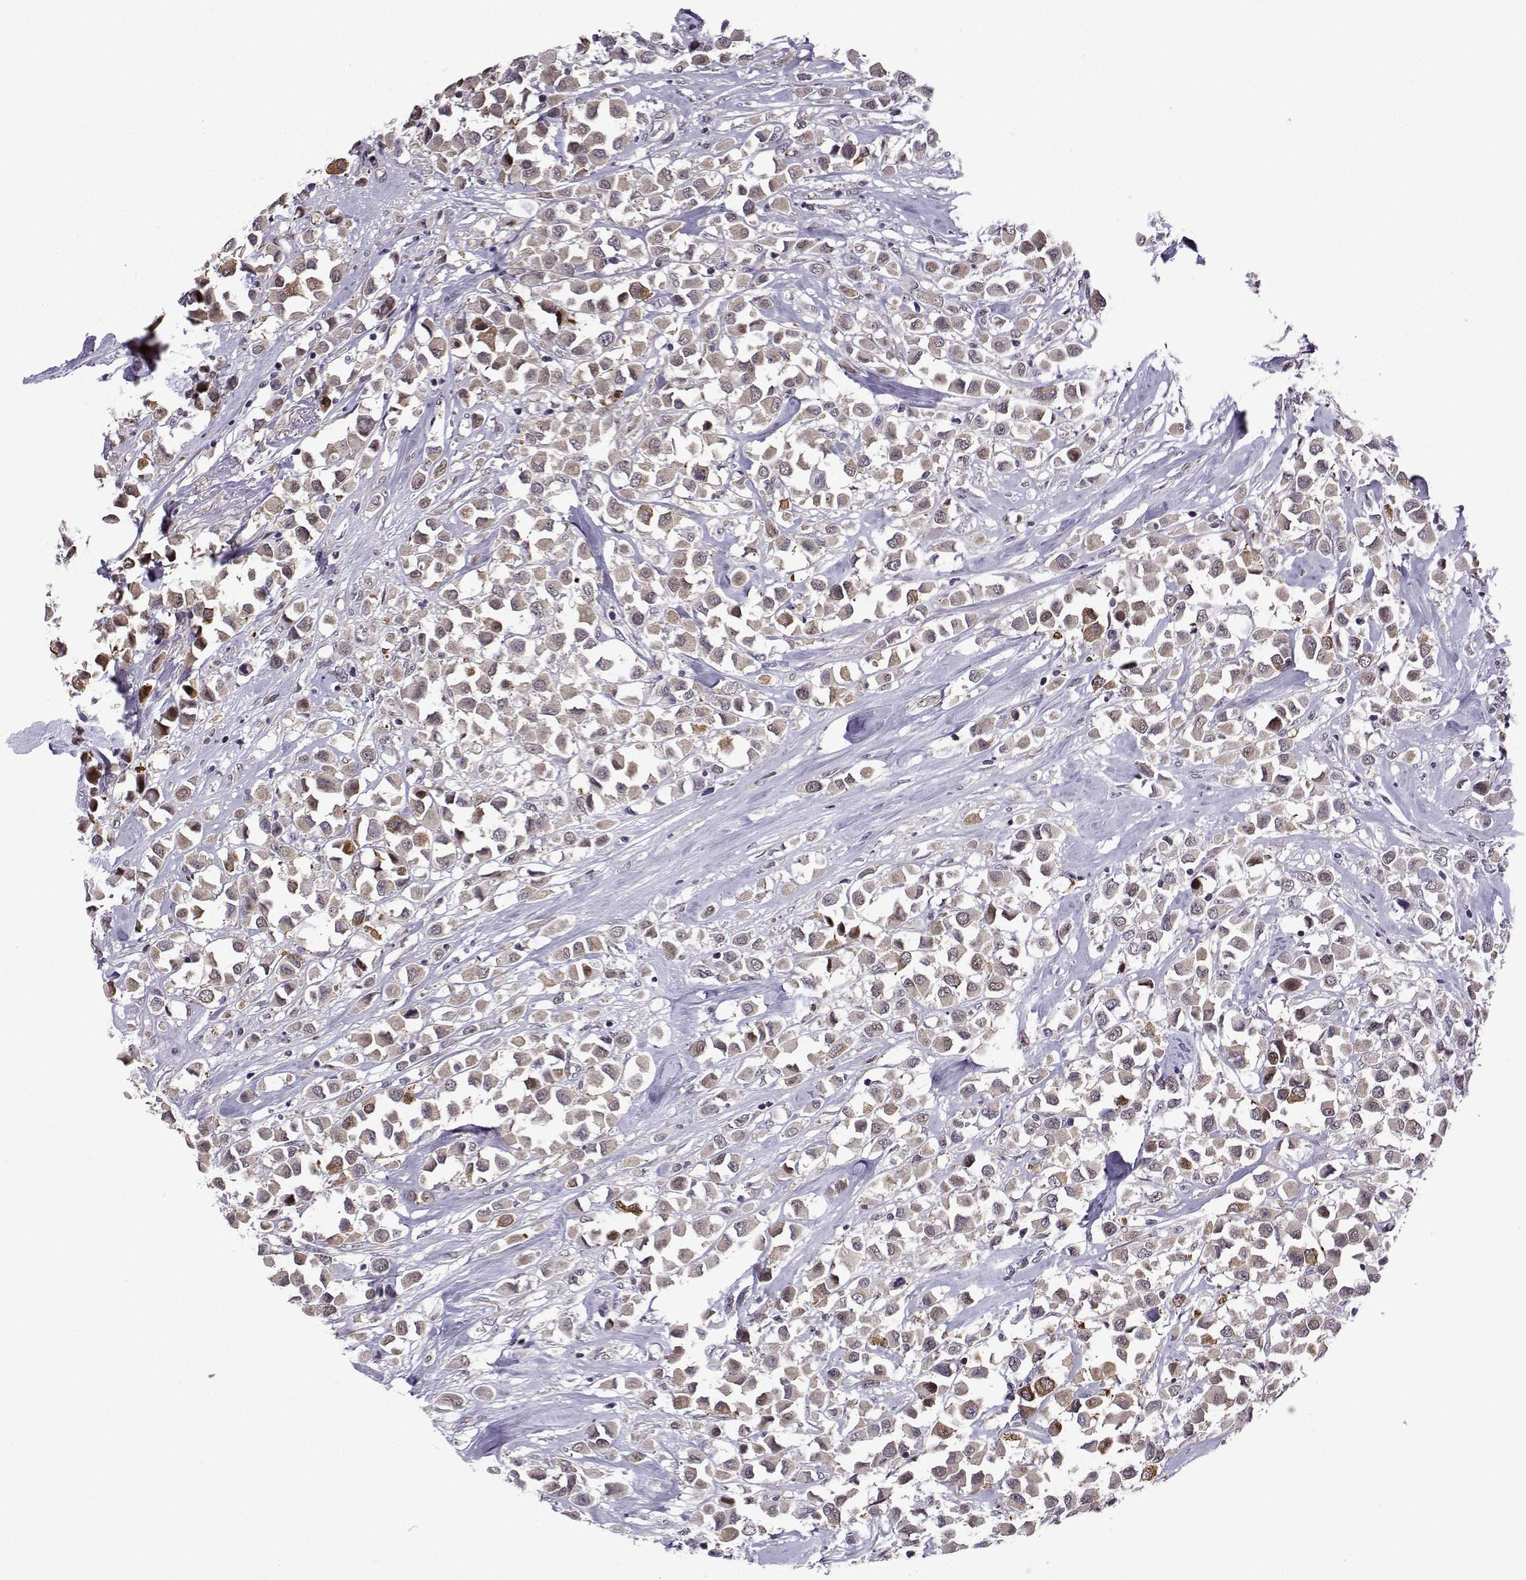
{"staining": {"intensity": "strong", "quantity": "<25%", "location": "cytoplasmic/membranous"}, "tissue": "breast cancer", "cell_type": "Tumor cells", "image_type": "cancer", "snomed": [{"axis": "morphology", "description": "Duct carcinoma"}, {"axis": "topography", "description": "Breast"}], "caption": "A medium amount of strong cytoplasmic/membranous positivity is appreciated in approximately <25% of tumor cells in breast cancer (invasive ductal carcinoma) tissue. The staining was performed using DAB to visualize the protein expression in brown, while the nuclei were stained in blue with hematoxylin (Magnification: 20x).", "gene": "FGF3", "patient": {"sex": "female", "age": 61}}